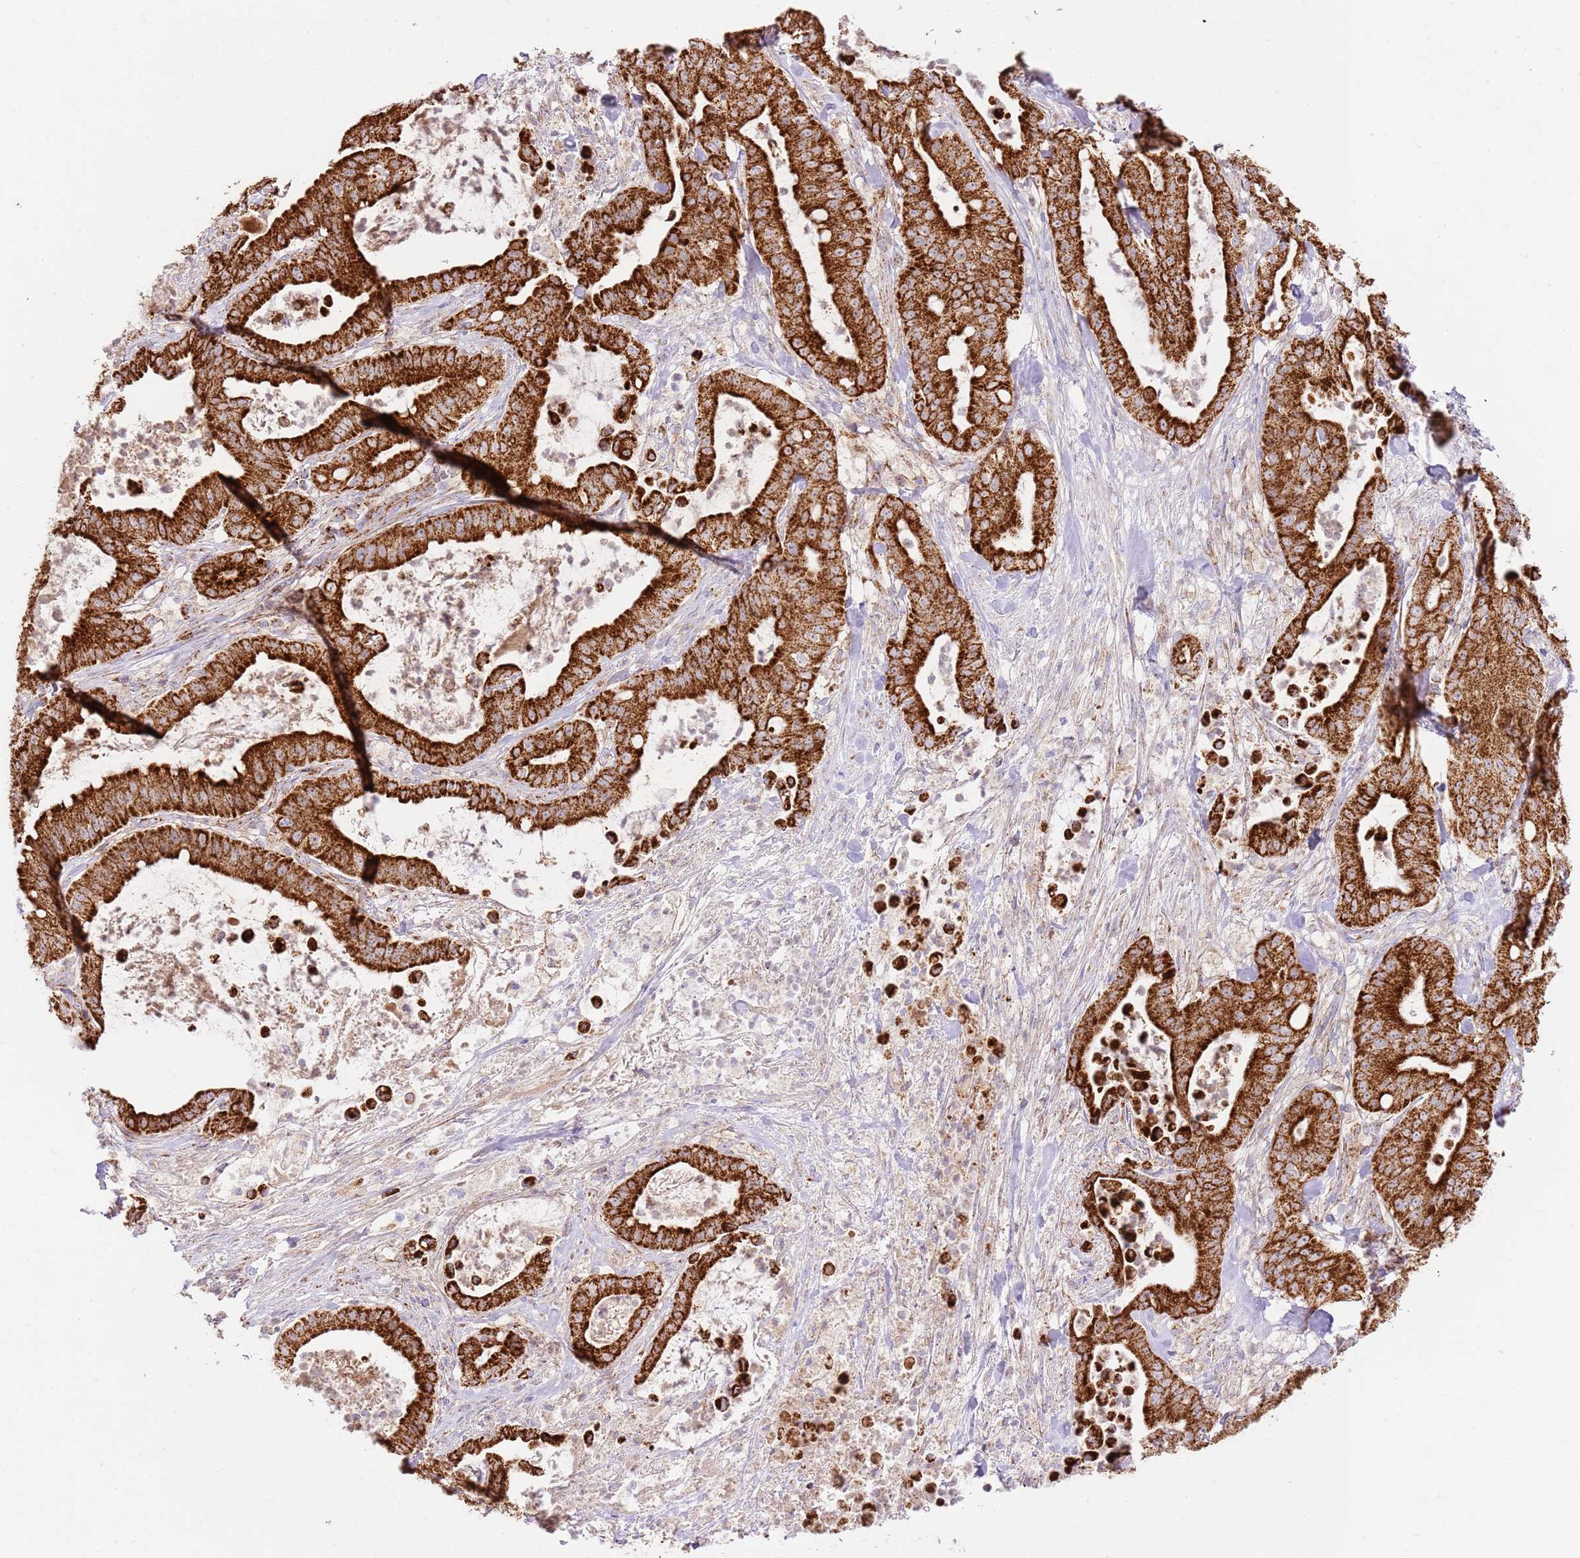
{"staining": {"intensity": "strong", "quantity": ">75%", "location": "cytoplasmic/membranous"}, "tissue": "pancreatic cancer", "cell_type": "Tumor cells", "image_type": "cancer", "snomed": [{"axis": "morphology", "description": "Adenocarcinoma, NOS"}, {"axis": "topography", "description": "Pancreas"}], "caption": "Protein positivity by IHC displays strong cytoplasmic/membranous staining in about >75% of tumor cells in adenocarcinoma (pancreatic).", "gene": "ZBTB39", "patient": {"sex": "male", "age": 71}}